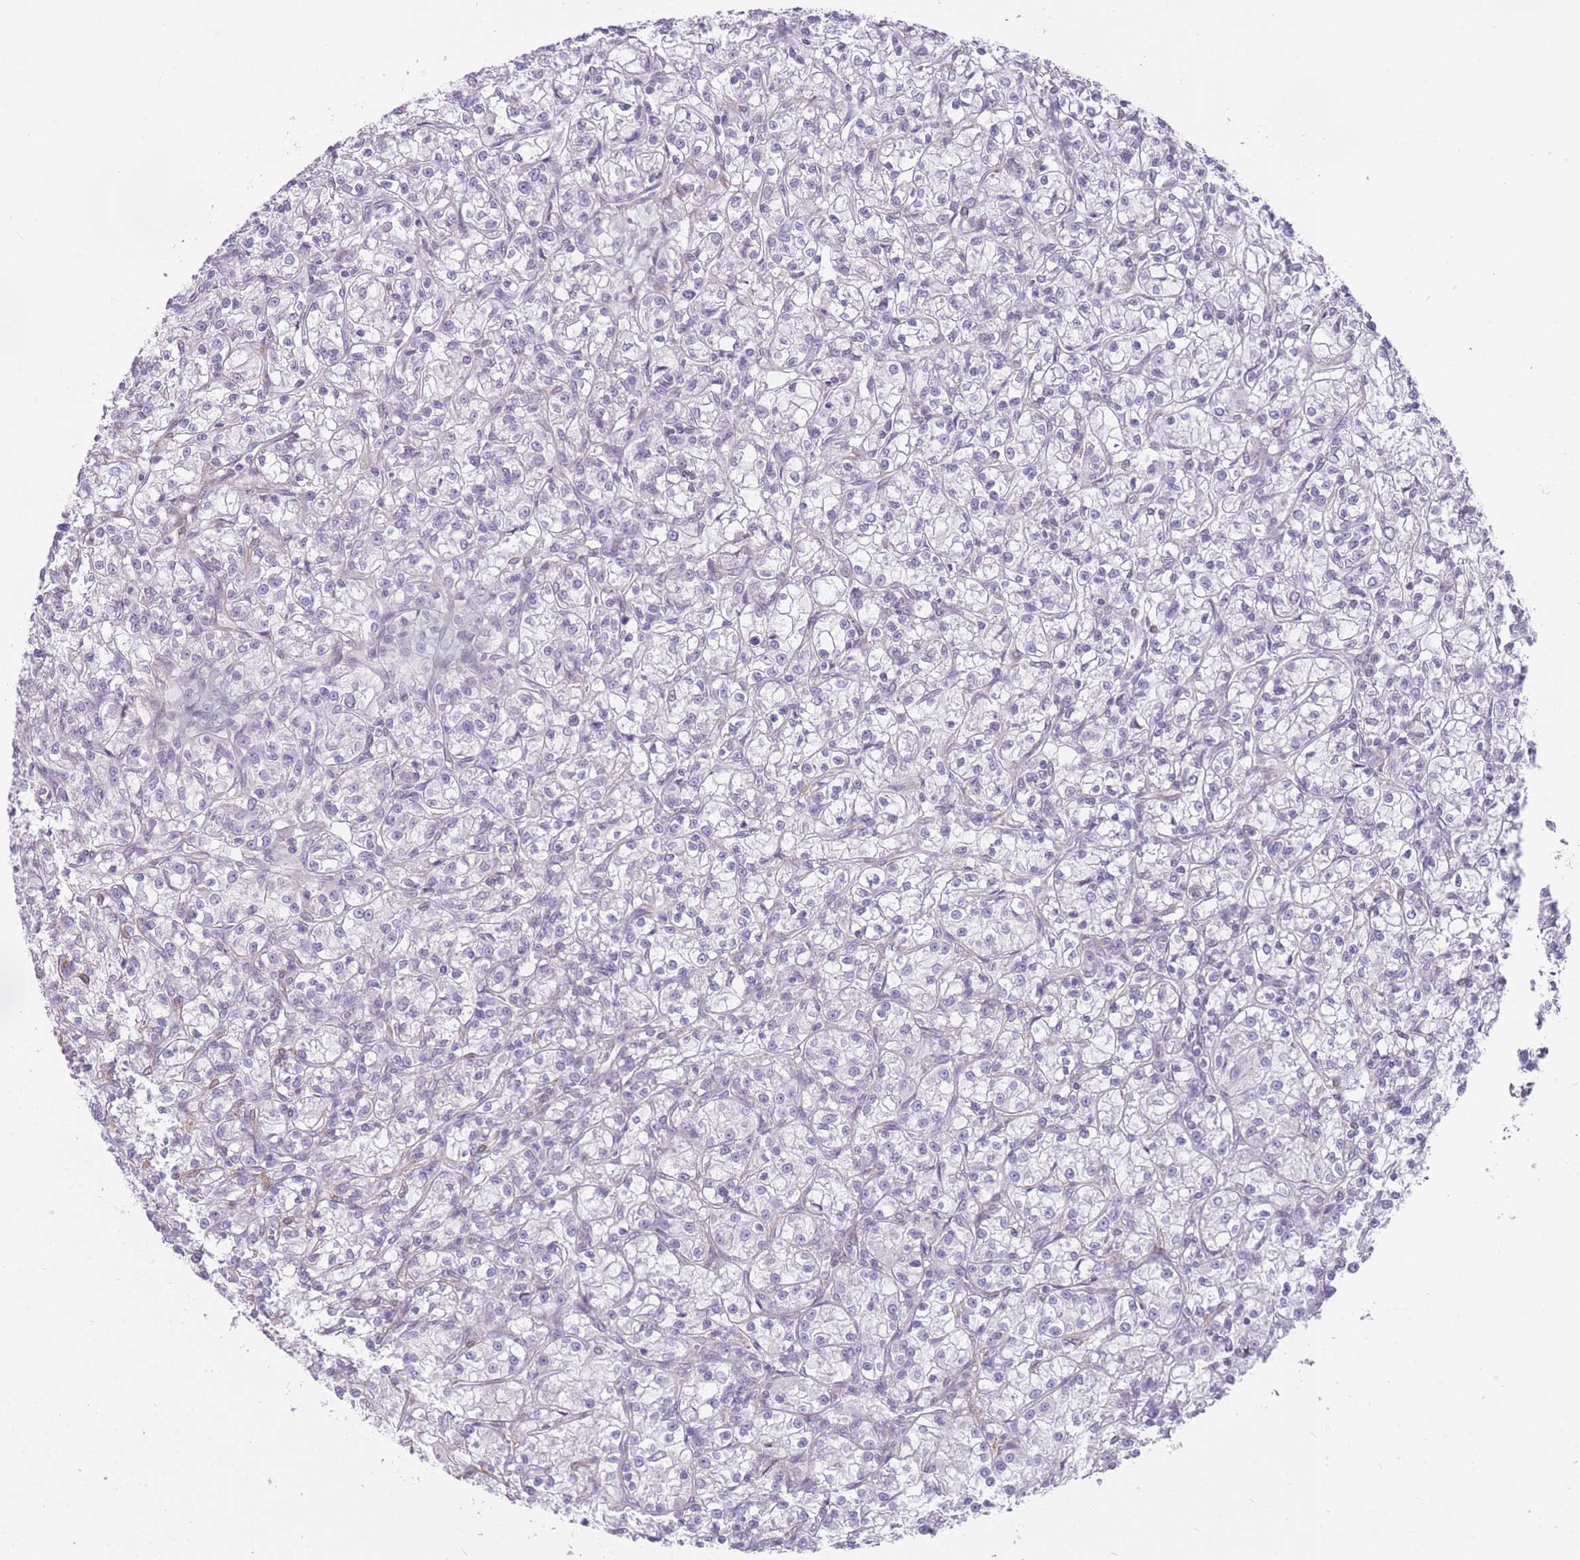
{"staining": {"intensity": "negative", "quantity": "none", "location": "none"}, "tissue": "renal cancer", "cell_type": "Tumor cells", "image_type": "cancer", "snomed": [{"axis": "morphology", "description": "Adenocarcinoma, NOS"}, {"axis": "topography", "description": "Kidney"}], "caption": "DAB immunohistochemical staining of renal adenocarcinoma exhibits no significant staining in tumor cells.", "gene": "OR11H12", "patient": {"sex": "female", "age": 59}}